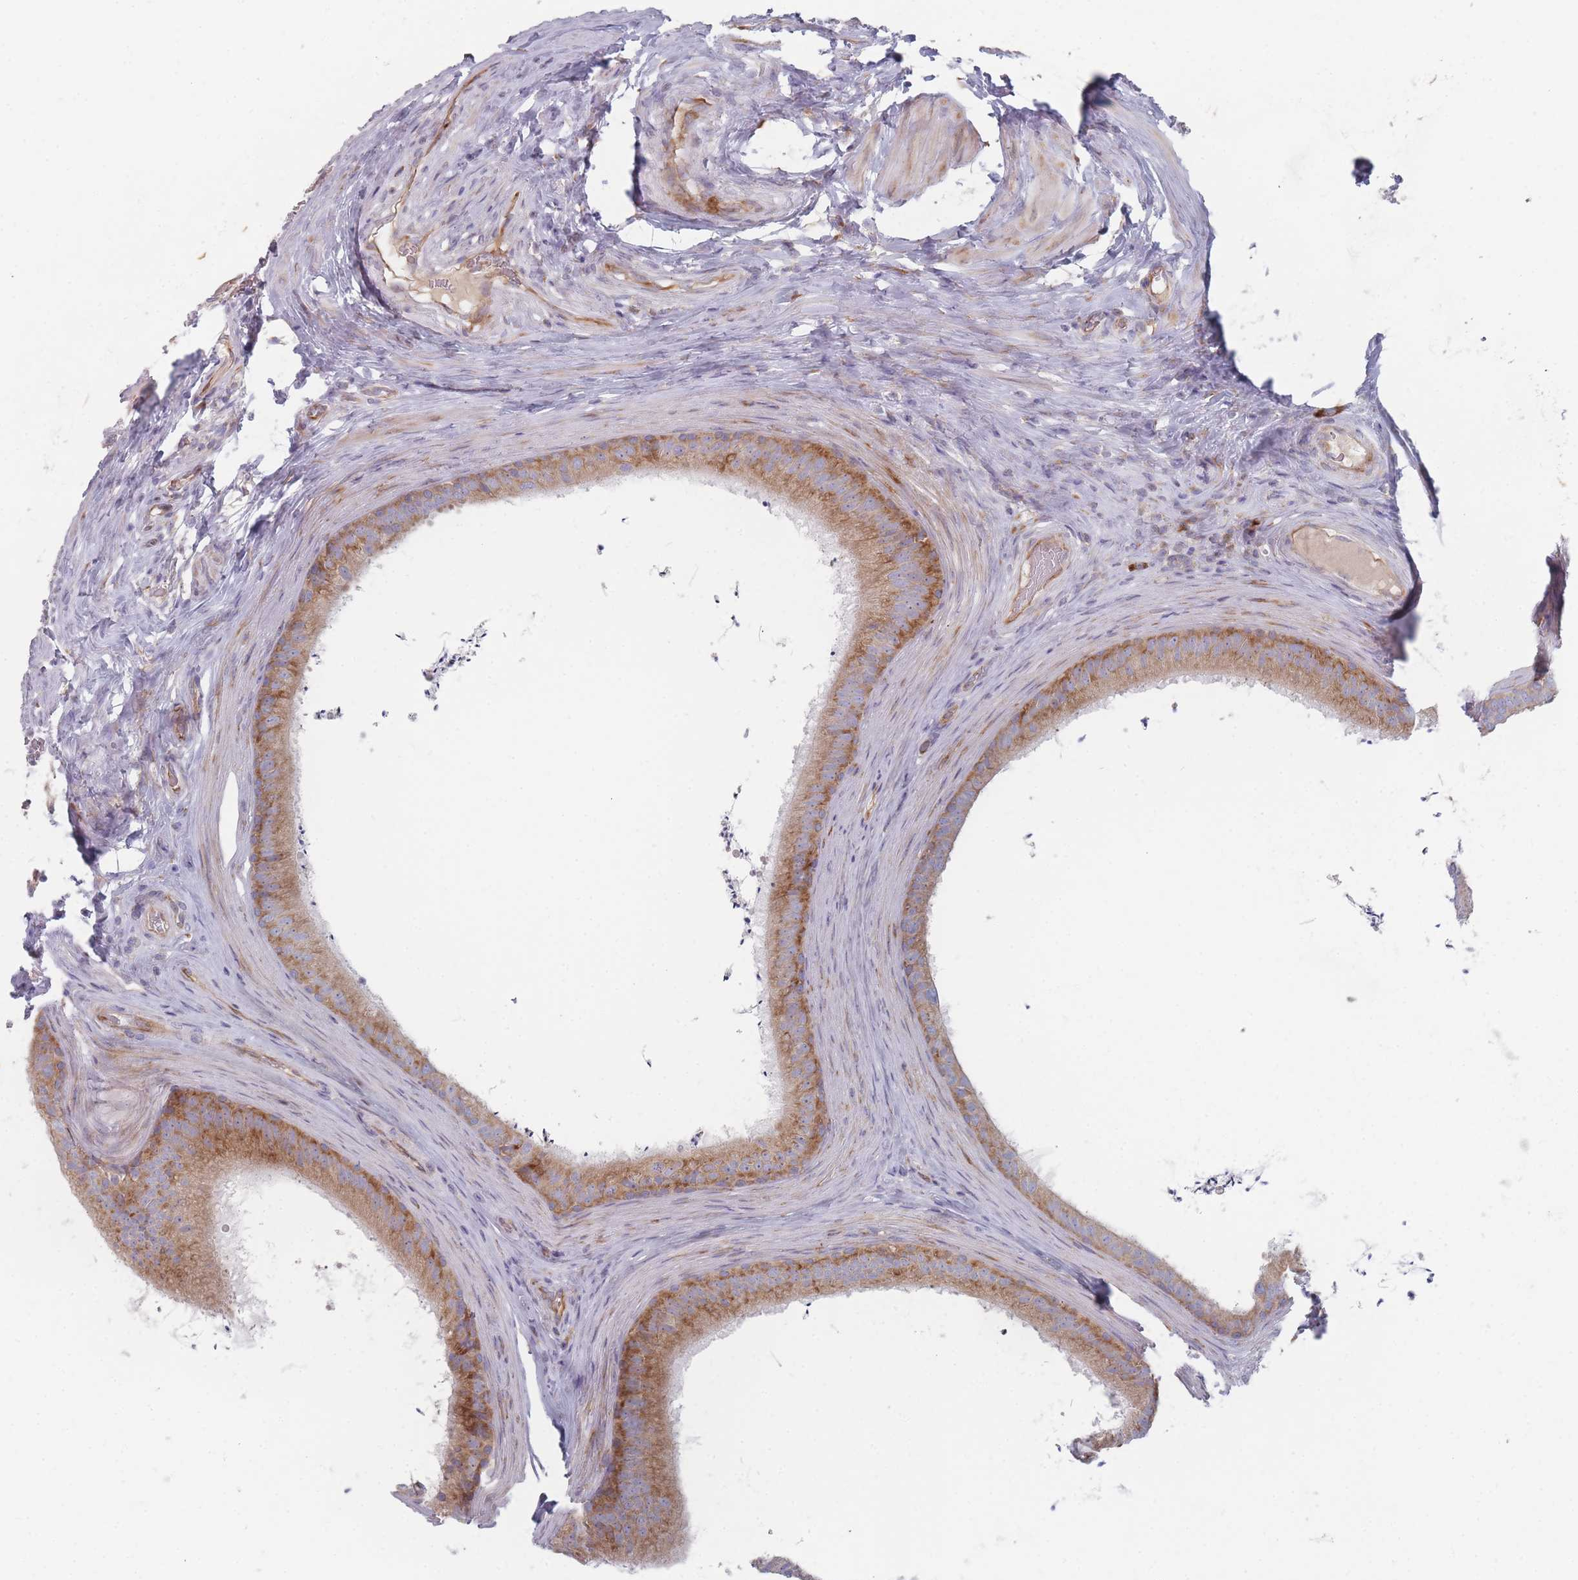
{"staining": {"intensity": "moderate", "quantity": ">75%", "location": "cytoplasmic/membranous"}, "tissue": "epididymis", "cell_type": "Glandular cells", "image_type": "normal", "snomed": [{"axis": "morphology", "description": "Normal tissue, NOS"}, {"axis": "topography", "description": "Testis"}, {"axis": "topography", "description": "Epididymis"}], "caption": "Immunohistochemistry (IHC) image of unremarkable epididymis: human epididymis stained using immunohistochemistry (IHC) exhibits medium levels of moderate protein expression localized specifically in the cytoplasmic/membranous of glandular cells, appearing as a cytoplasmic/membranous brown color.", "gene": "CACNG5", "patient": {"sex": "male", "age": 41}}